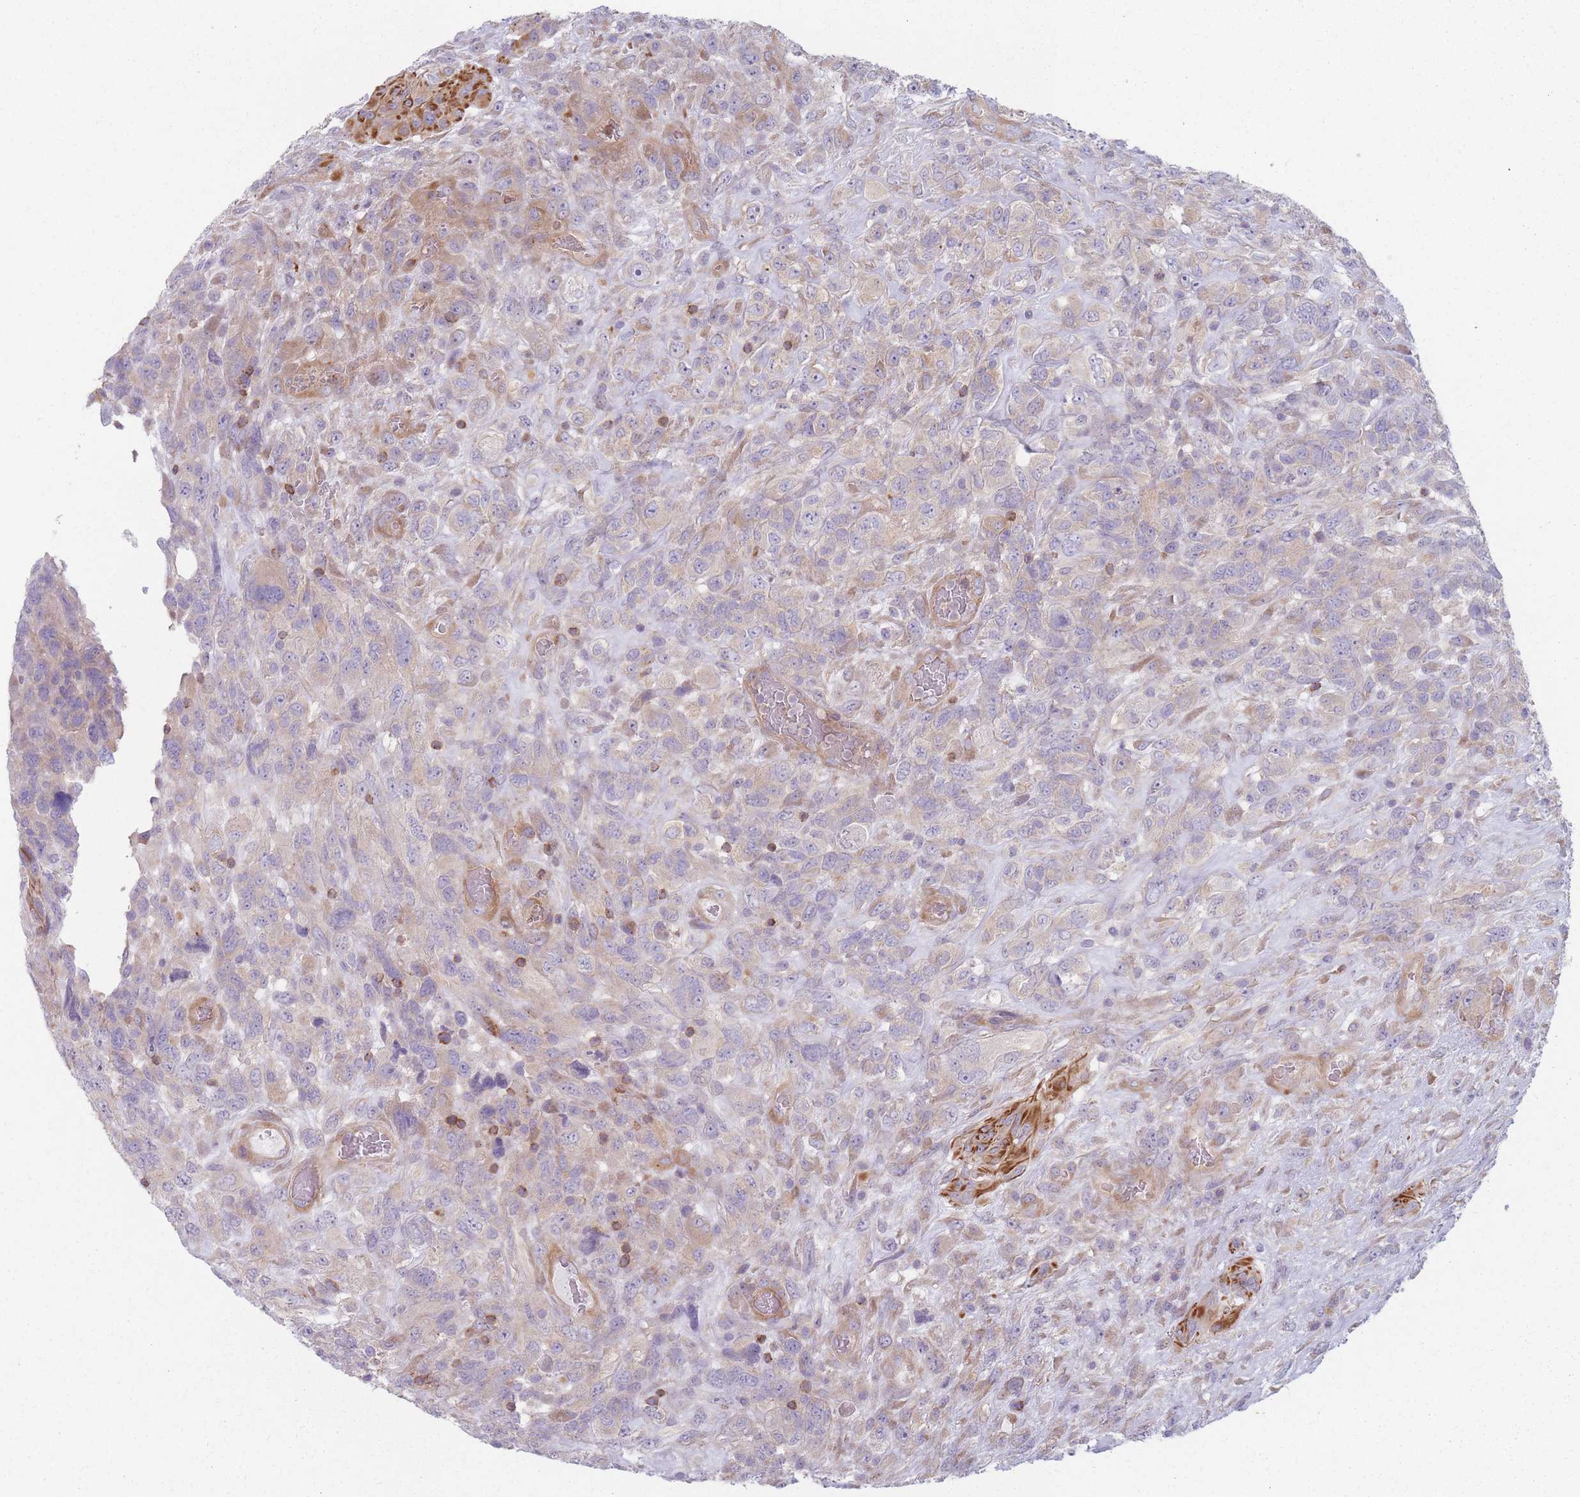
{"staining": {"intensity": "strong", "quantity": "<25%", "location": "cytoplasmic/membranous"}, "tissue": "glioma", "cell_type": "Tumor cells", "image_type": "cancer", "snomed": [{"axis": "morphology", "description": "Glioma, malignant, High grade"}, {"axis": "topography", "description": "Brain"}], "caption": "IHC staining of glioma, which demonstrates medium levels of strong cytoplasmic/membranous positivity in about <25% of tumor cells indicating strong cytoplasmic/membranous protein staining. The staining was performed using DAB (brown) for protein detection and nuclei were counterstained in hematoxylin (blue).", "gene": "HSBP1L1", "patient": {"sex": "male", "age": 61}}